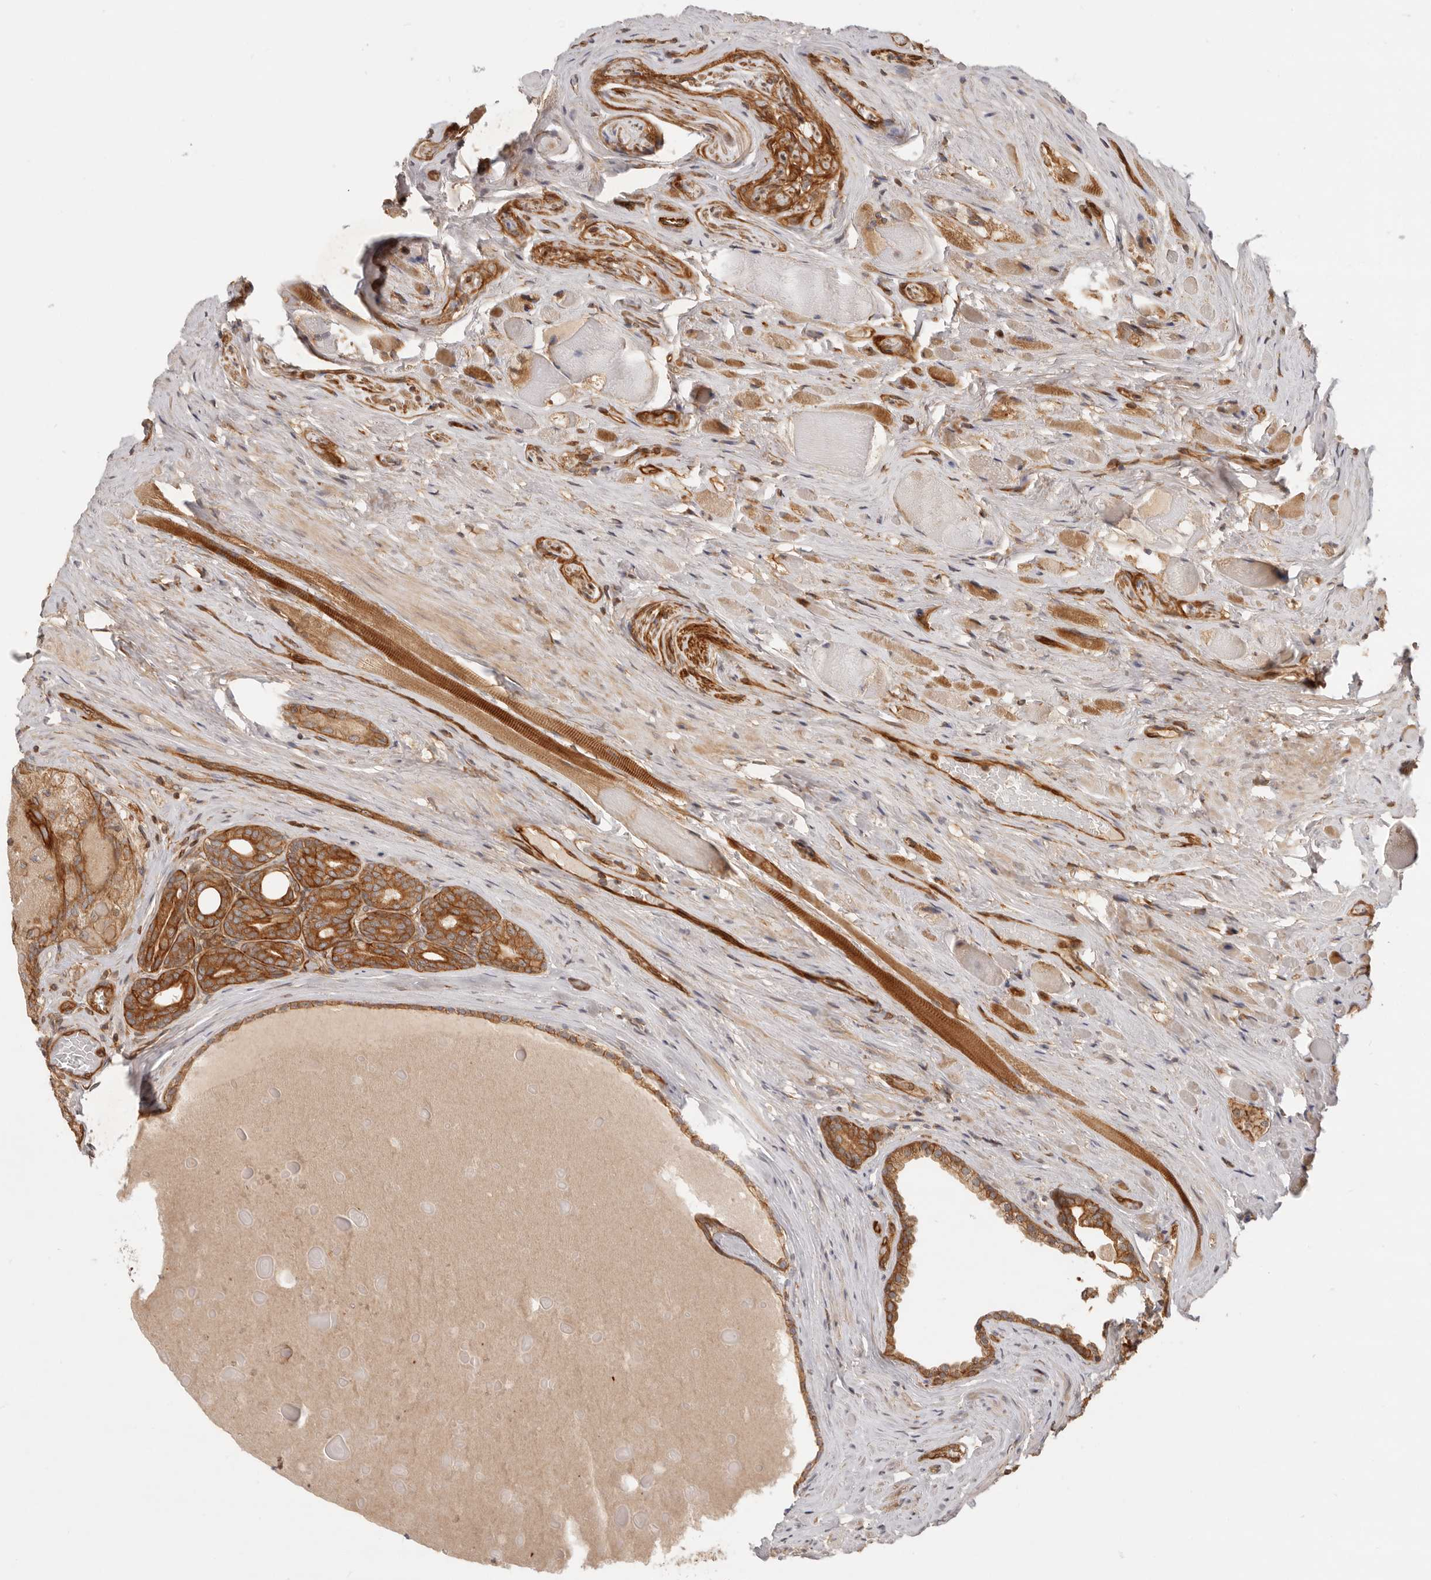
{"staining": {"intensity": "moderate", "quantity": ">75%", "location": "cytoplasmic/membranous"}, "tissue": "prostate cancer", "cell_type": "Tumor cells", "image_type": "cancer", "snomed": [{"axis": "morphology", "description": "Adenocarcinoma, Low grade"}, {"axis": "topography", "description": "Prostate"}], "caption": "Immunohistochemistry image of human adenocarcinoma (low-grade) (prostate) stained for a protein (brown), which shows medium levels of moderate cytoplasmic/membranous staining in about >75% of tumor cells.", "gene": "UFSP1", "patient": {"sex": "male", "age": 72}}